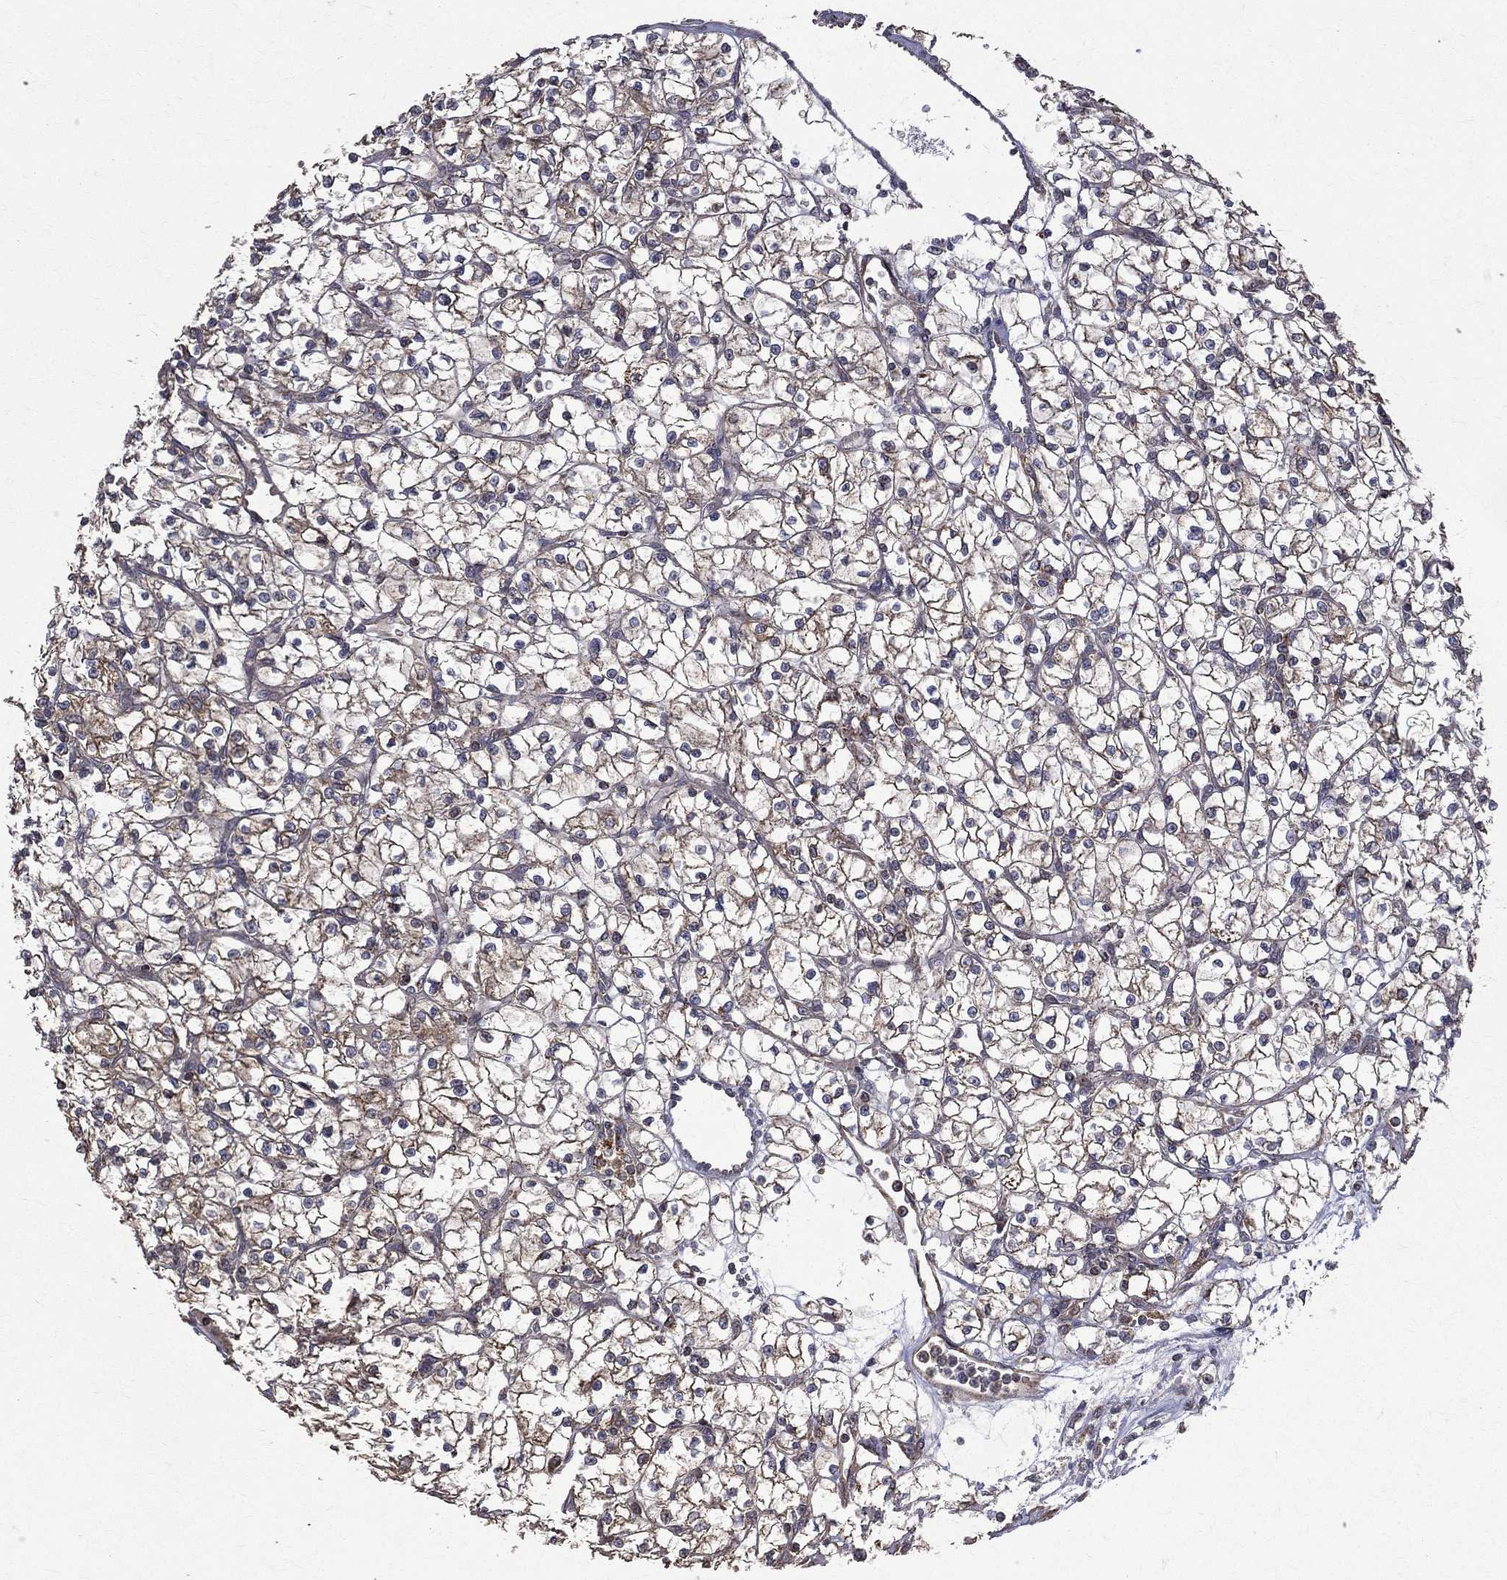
{"staining": {"intensity": "moderate", "quantity": "<25%", "location": "cytoplasmic/membranous"}, "tissue": "renal cancer", "cell_type": "Tumor cells", "image_type": "cancer", "snomed": [{"axis": "morphology", "description": "Adenocarcinoma, NOS"}, {"axis": "topography", "description": "Kidney"}], "caption": "Immunohistochemistry (IHC) micrograph of neoplastic tissue: human renal cancer stained using immunohistochemistry demonstrates low levels of moderate protein expression localized specifically in the cytoplasmic/membranous of tumor cells, appearing as a cytoplasmic/membranous brown color.", "gene": "RPGR", "patient": {"sex": "female", "age": 64}}